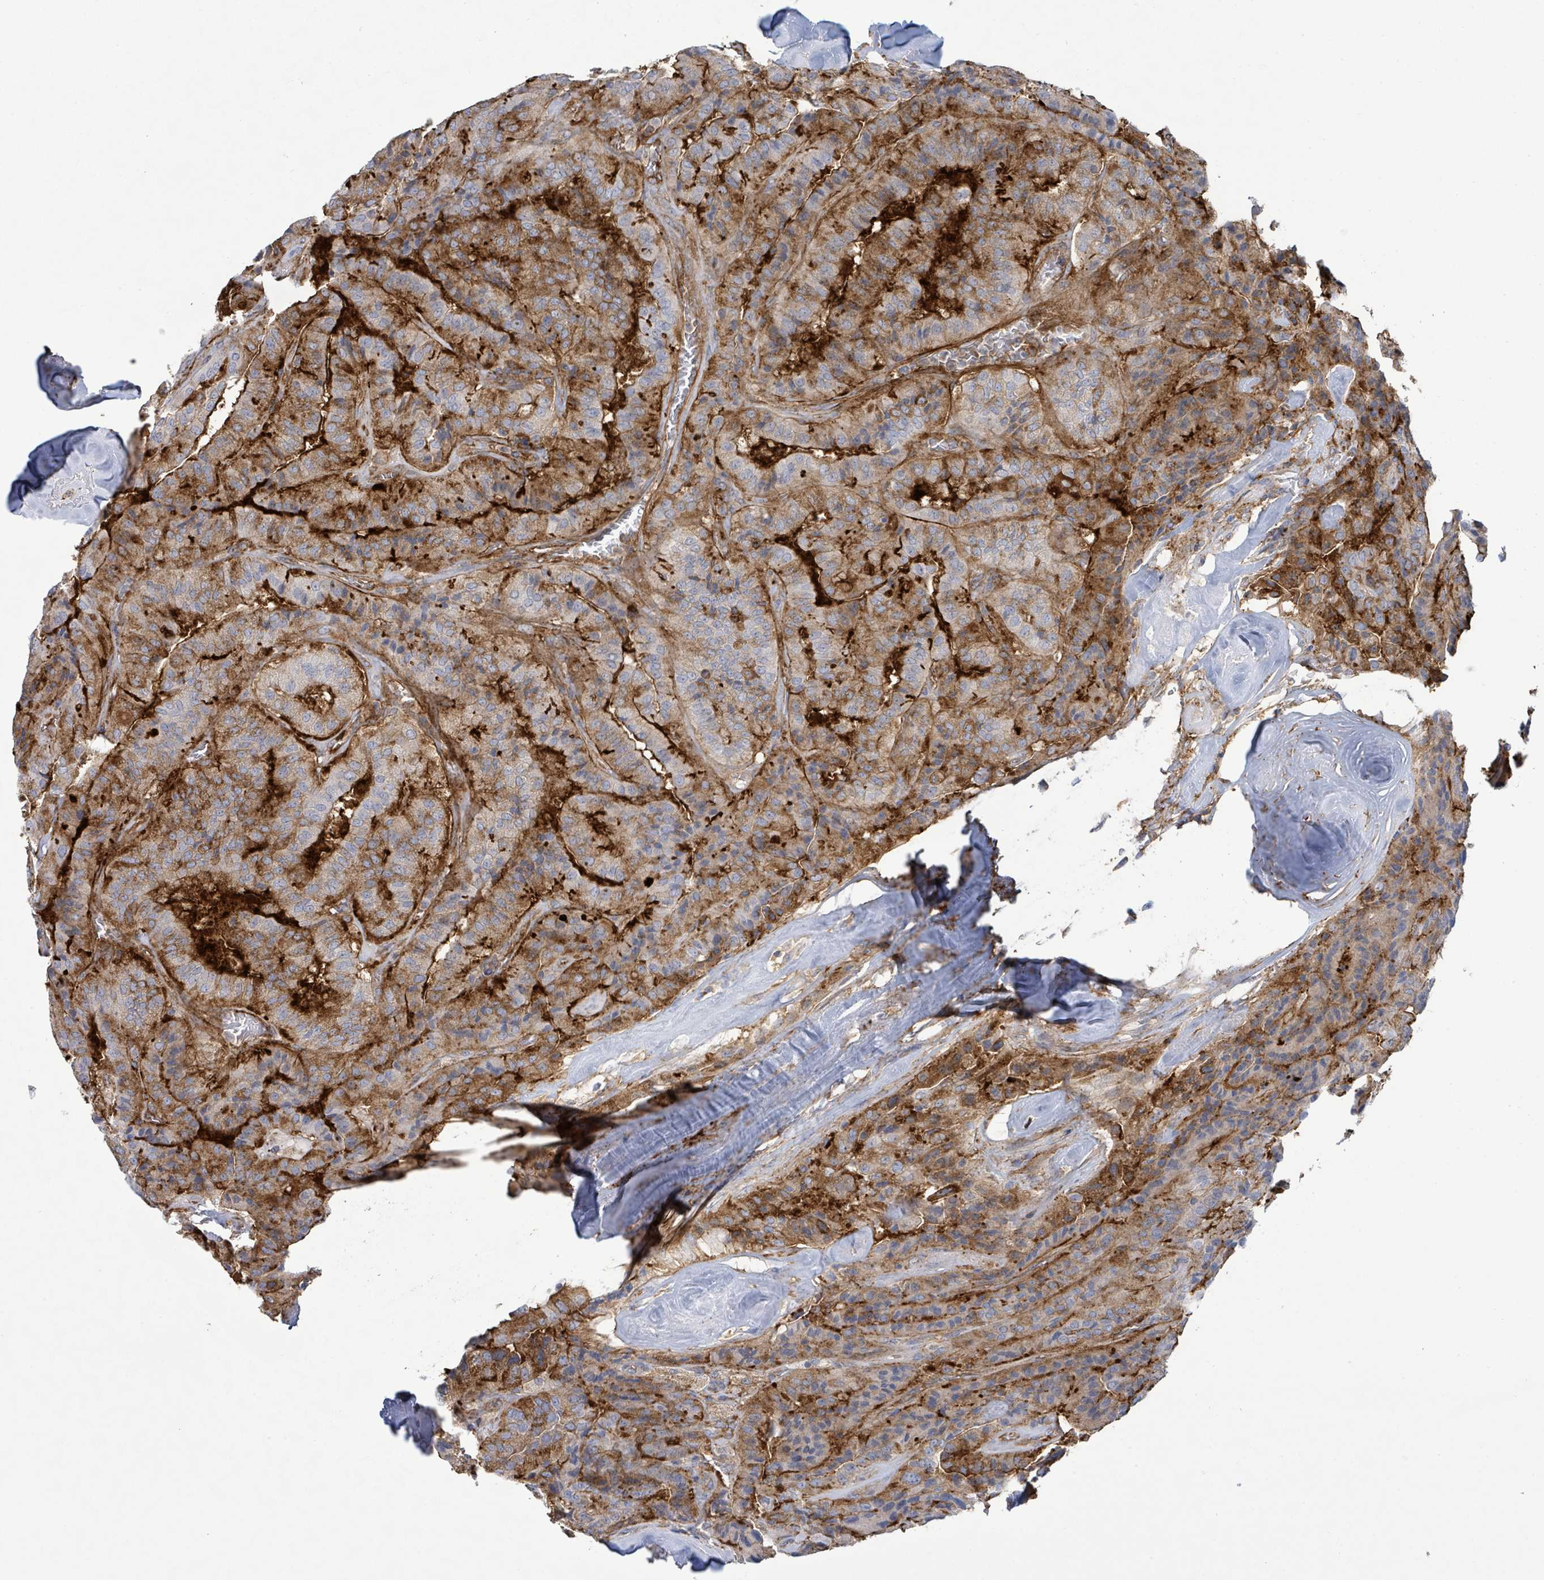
{"staining": {"intensity": "moderate", "quantity": ">75%", "location": "cytoplasmic/membranous"}, "tissue": "thyroid cancer", "cell_type": "Tumor cells", "image_type": "cancer", "snomed": [{"axis": "morphology", "description": "Normal tissue, NOS"}, {"axis": "morphology", "description": "Papillary adenocarcinoma, NOS"}, {"axis": "topography", "description": "Thyroid gland"}], "caption": "Human papillary adenocarcinoma (thyroid) stained for a protein (brown) demonstrates moderate cytoplasmic/membranous positive staining in about >75% of tumor cells.", "gene": "EGFL7", "patient": {"sex": "female", "age": 59}}